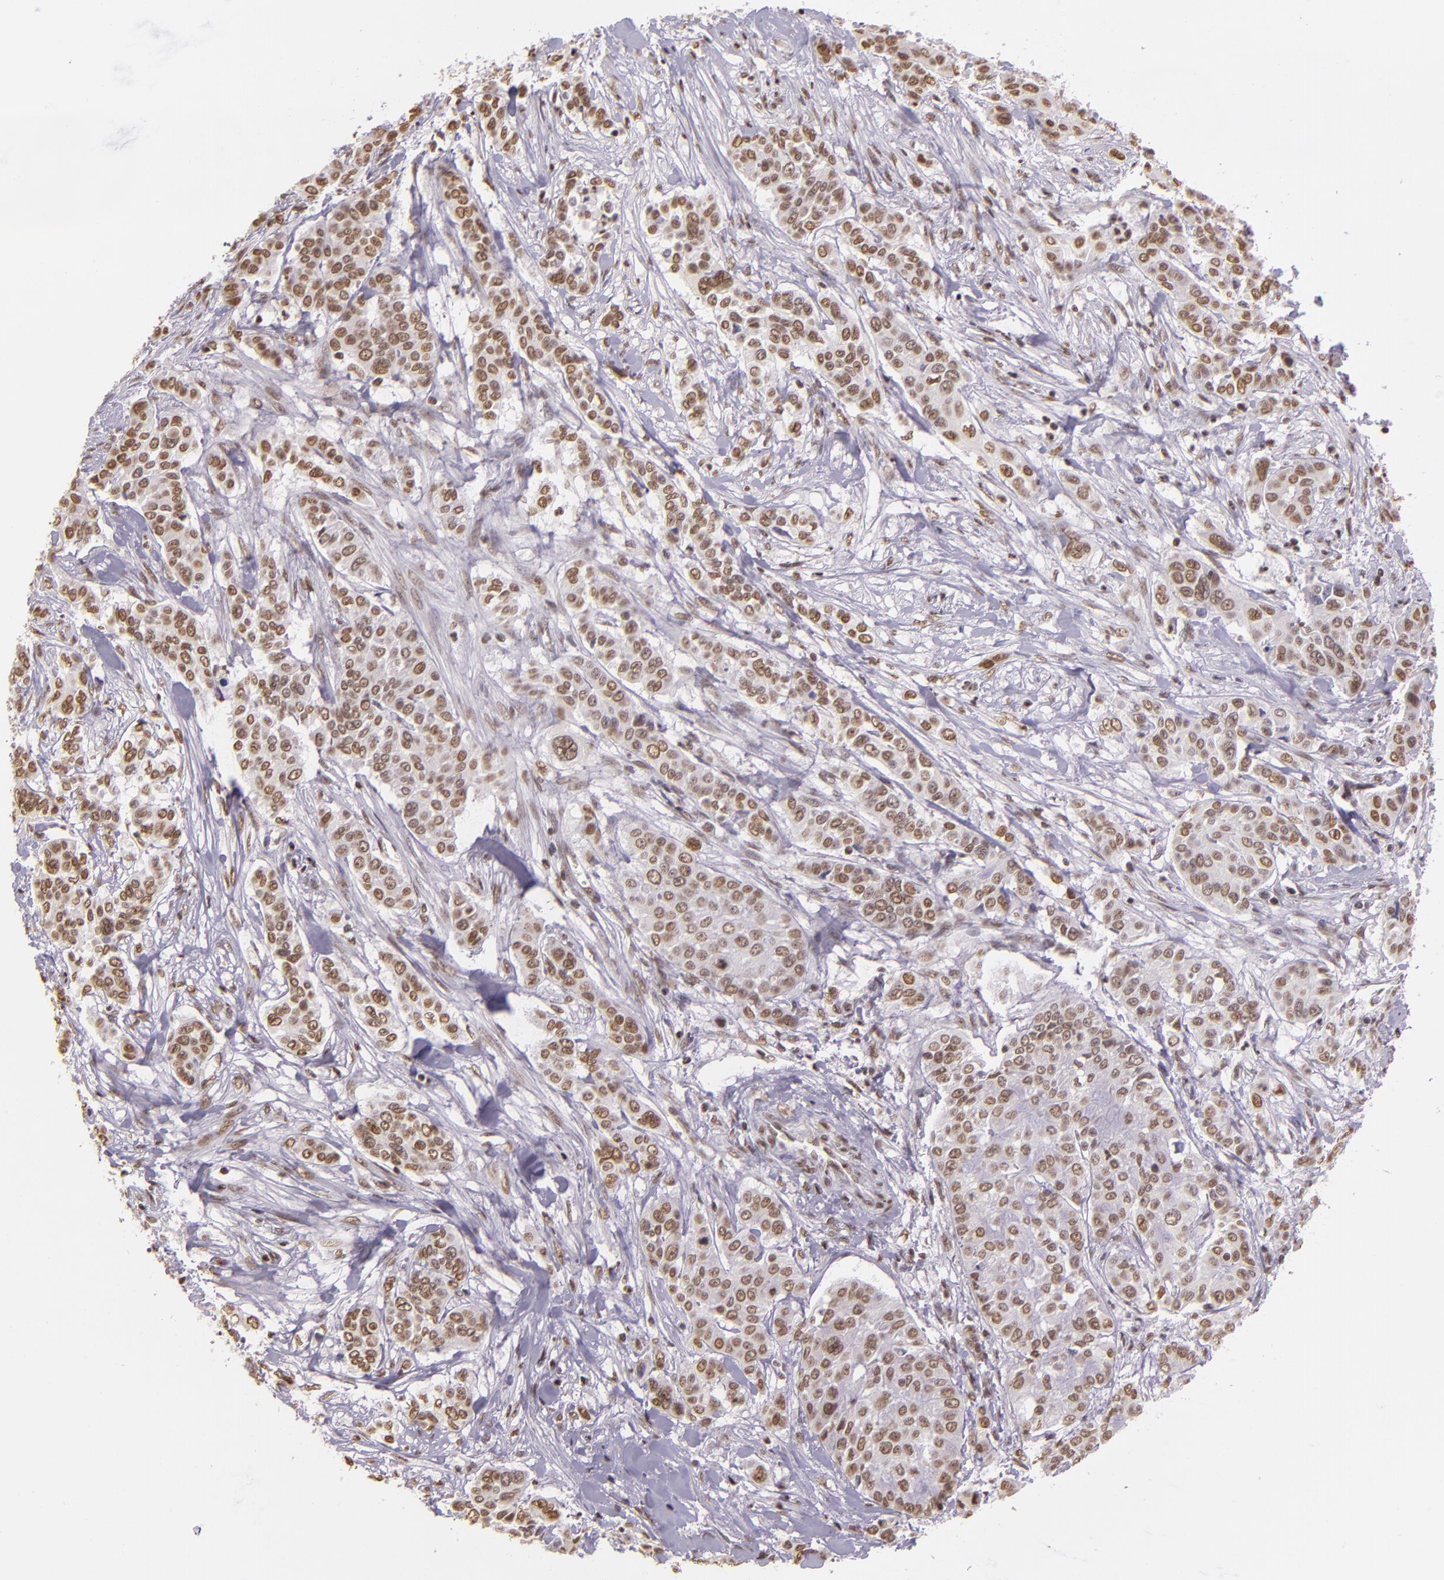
{"staining": {"intensity": "weak", "quantity": ">75%", "location": "nuclear"}, "tissue": "pancreatic cancer", "cell_type": "Tumor cells", "image_type": "cancer", "snomed": [{"axis": "morphology", "description": "Adenocarcinoma, NOS"}, {"axis": "topography", "description": "Pancreas"}], "caption": "Protein analysis of pancreatic adenocarcinoma tissue shows weak nuclear expression in approximately >75% of tumor cells.", "gene": "USF1", "patient": {"sex": "female", "age": 52}}